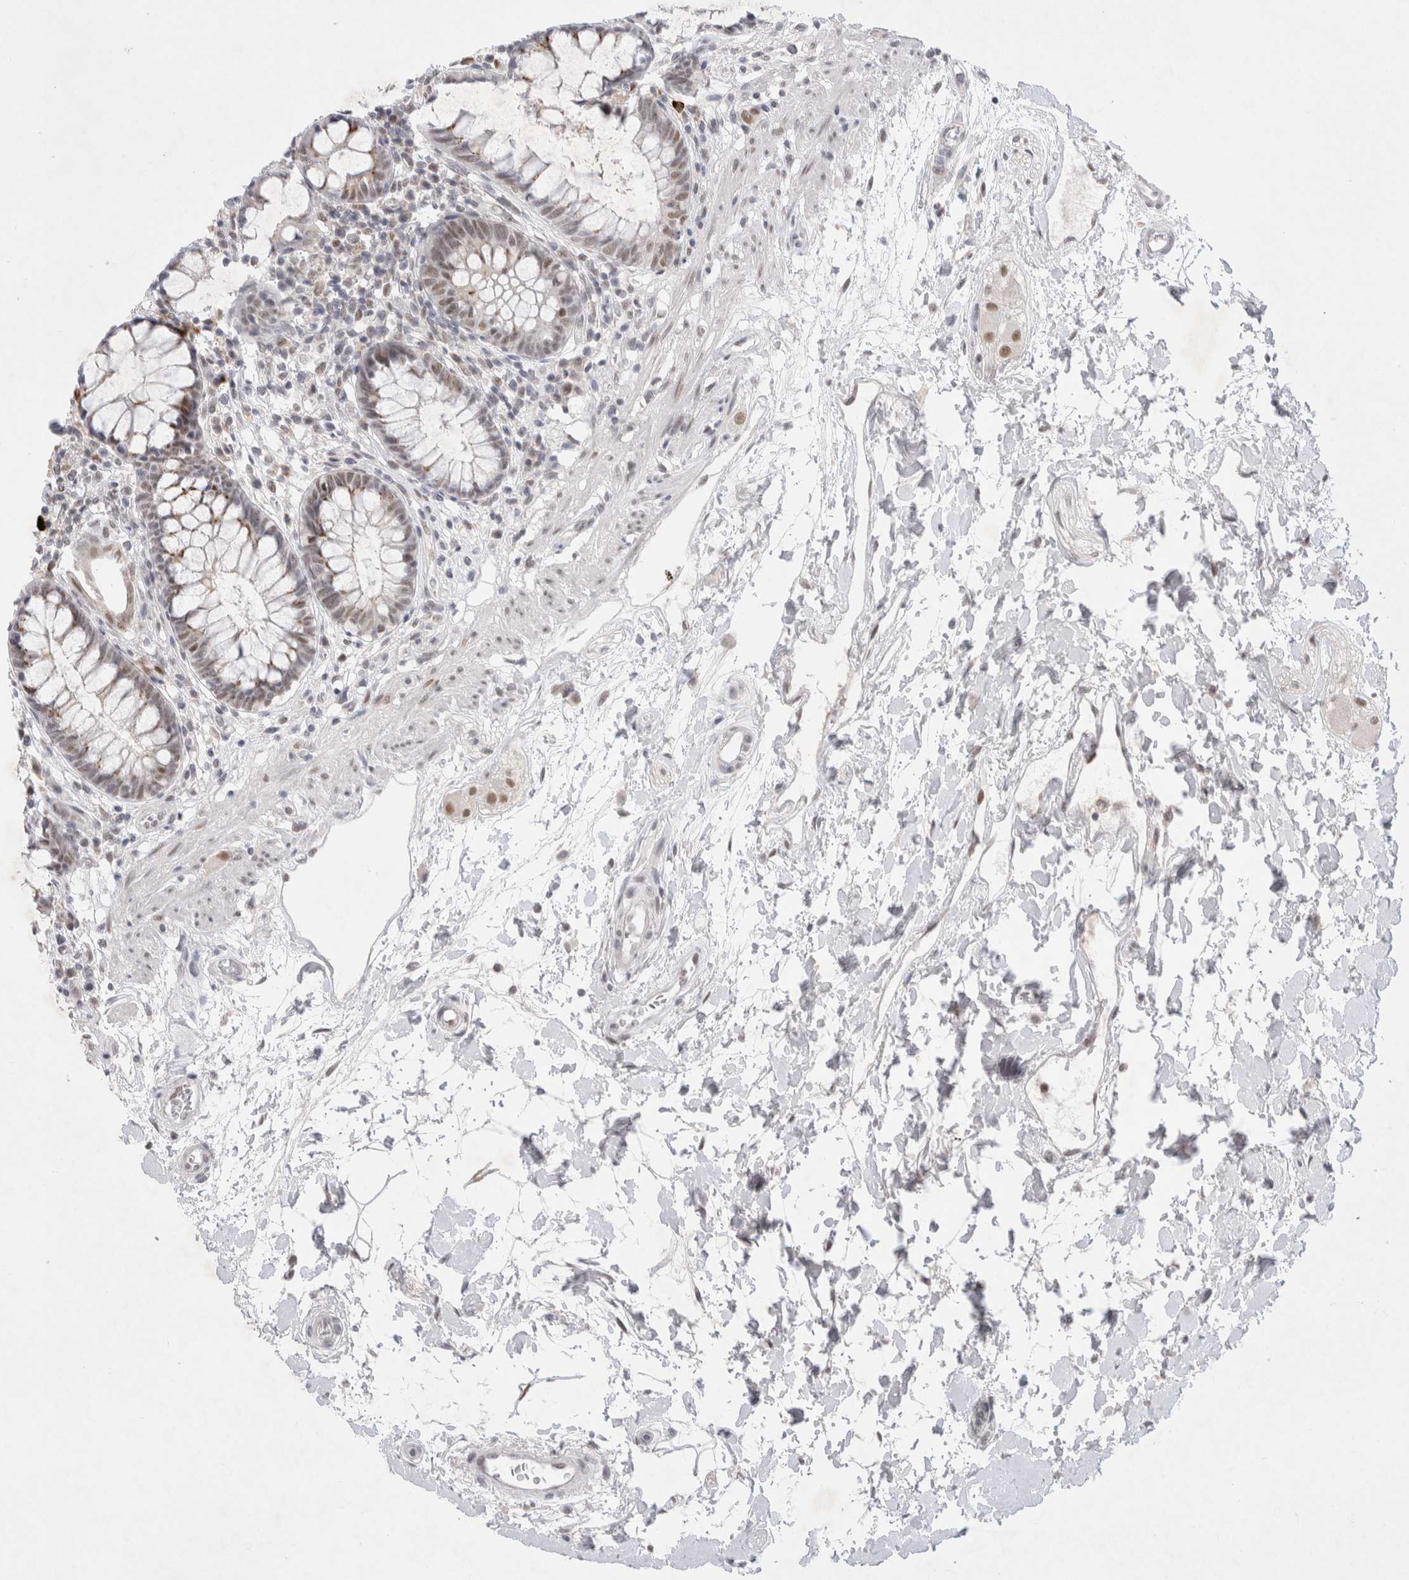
{"staining": {"intensity": "moderate", "quantity": "25%-75%", "location": "nuclear"}, "tissue": "rectum", "cell_type": "Glandular cells", "image_type": "normal", "snomed": [{"axis": "morphology", "description": "Normal tissue, NOS"}, {"axis": "topography", "description": "Rectum"}], "caption": "Immunohistochemistry staining of benign rectum, which reveals medium levels of moderate nuclear staining in about 25%-75% of glandular cells indicating moderate nuclear protein staining. The staining was performed using DAB (brown) for protein detection and nuclei were counterstained in hematoxylin (blue).", "gene": "RECQL4", "patient": {"sex": "male", "age": 64}}